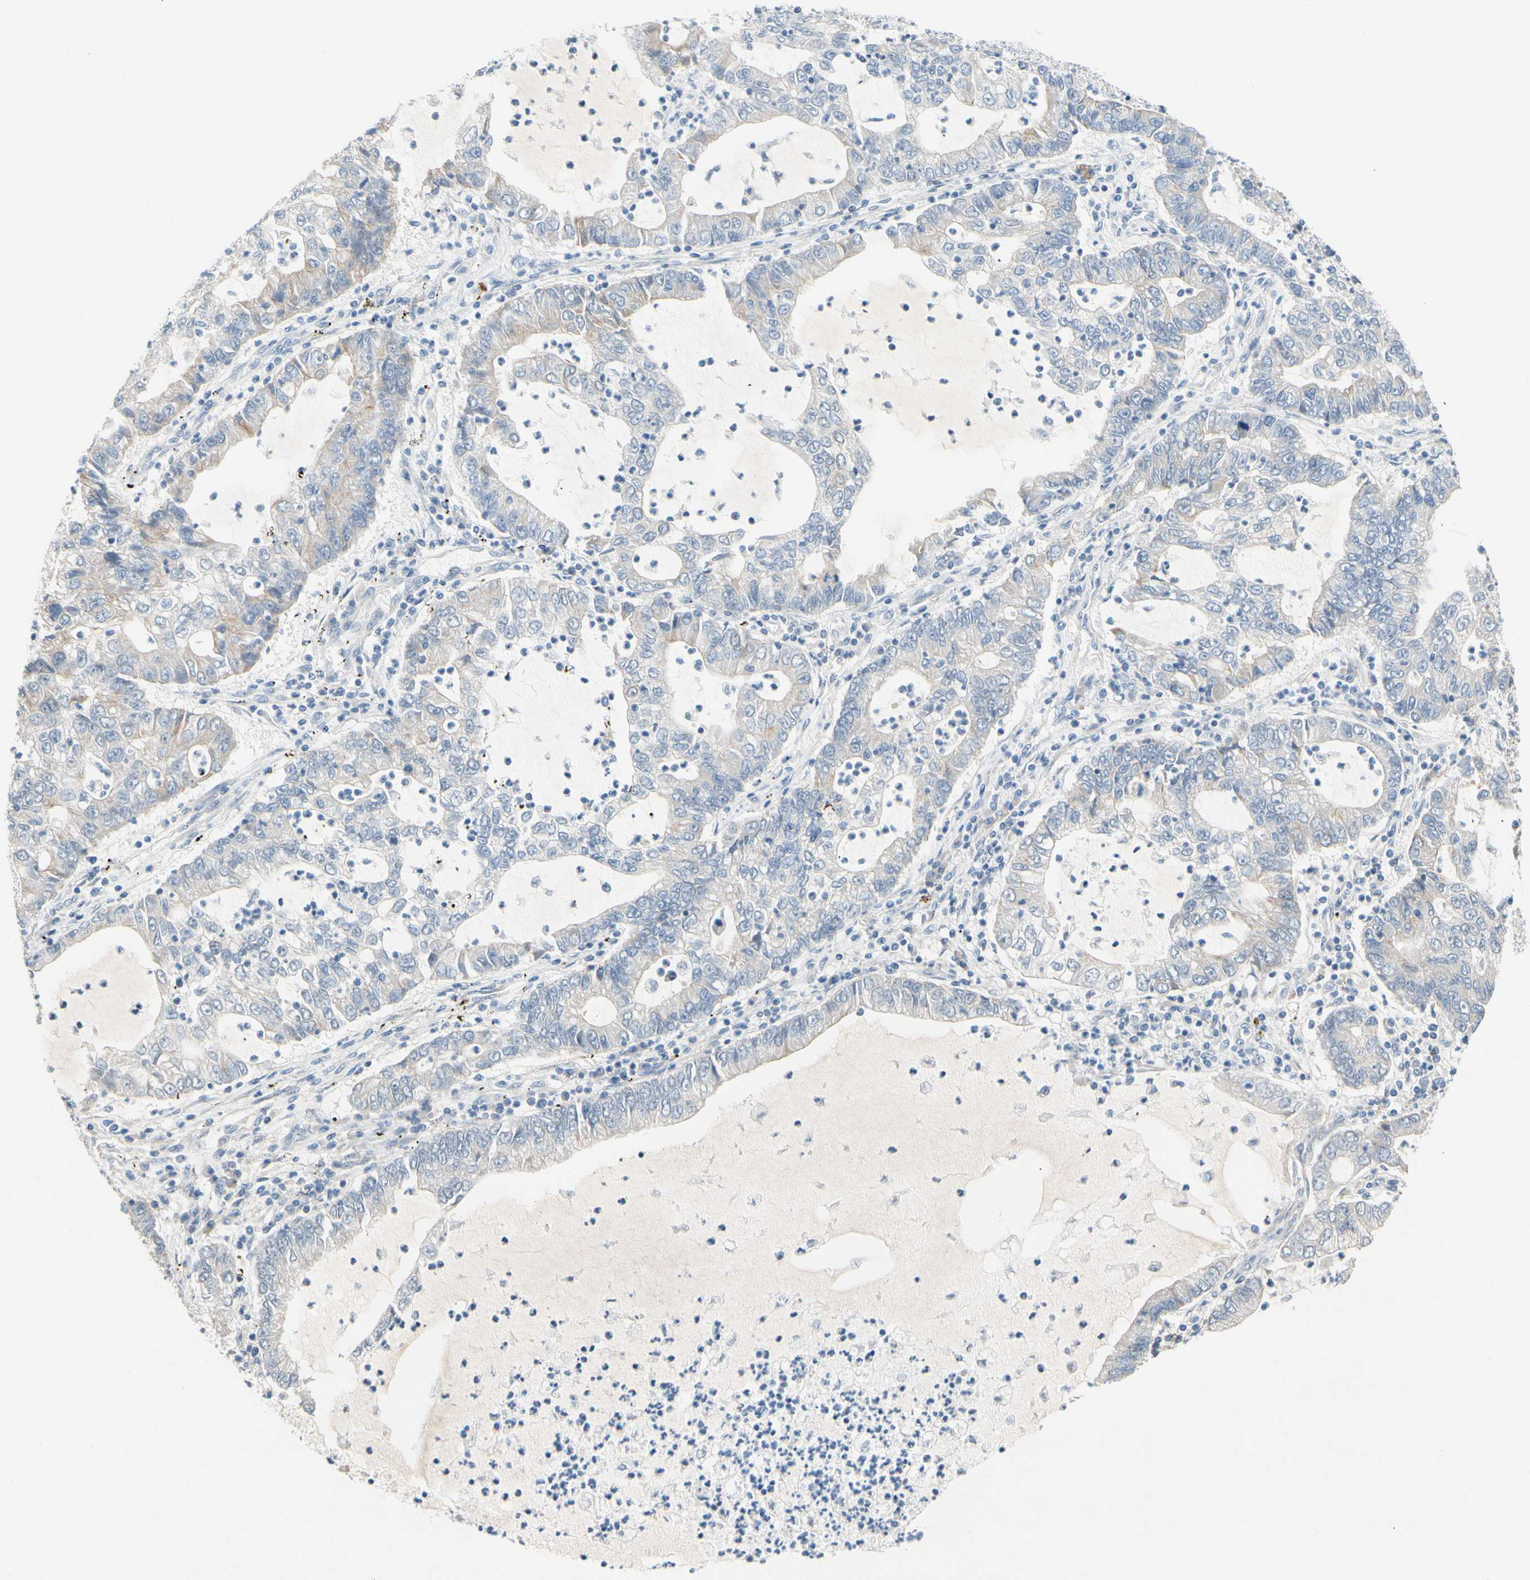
{"staining": {"intensity": "weak", "quantity": "<25%", "location": "cytoplasmic/membranous"}, "tissue": "lung cancer", "cell_type": "Tumor cells", "image_type": "cancer", "snomed": [{"axis": "morphology", "description": "Adenocarcinoma, NOS"}, {"axis": "topography", "description": "Lung"}], "caption": "High magnification brightfield microscopy of lung cancer stained with DAB (brown) and counterstained with hematoxylin (blue): tumor cells show no significant expression.", "gene": "ZNF132", "patient": {"sex": "female", "age": 51}}